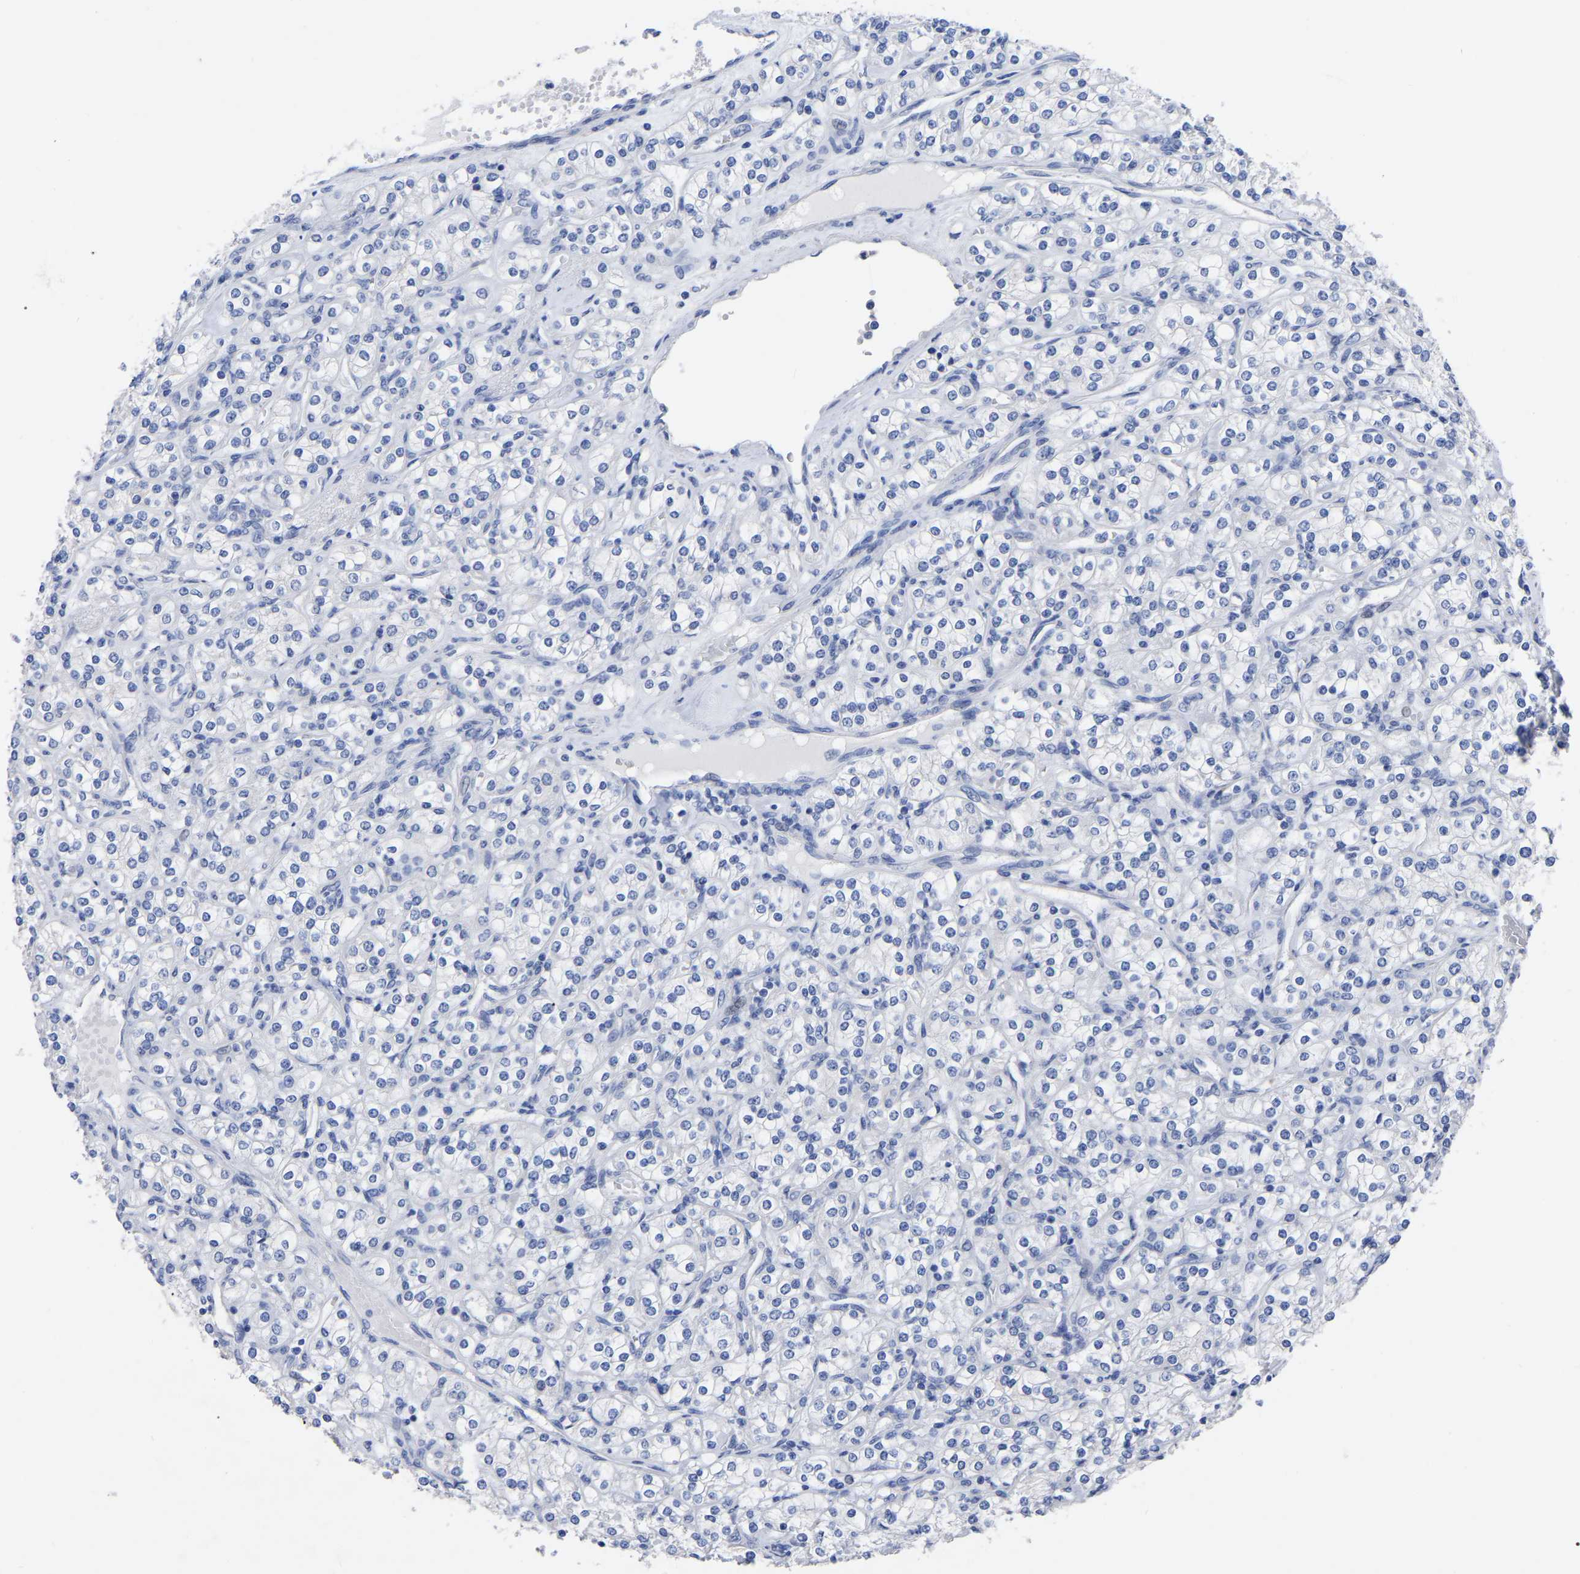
{"staining": {"intensity": "negative", "quantity": "none", "location": "none"}, "tissue": "renal cancer", "cell_type": "Tumor cells", "image_type": "cancer", "snomed": [{"axis": "morphology", "description": "Adenocarcinoma, NOS"}, {"axis": "topography", "description": "Kidney"}], "caption": "High magnification brightfield microscopy of renal cancer (adenocarcinoma) stained with DAB (brown) and counterstained with hematoxylin (blue): tumor cells show no significant staining.", "gene": "ANXA13", "patient": {"sex": "male", "age": 77}}